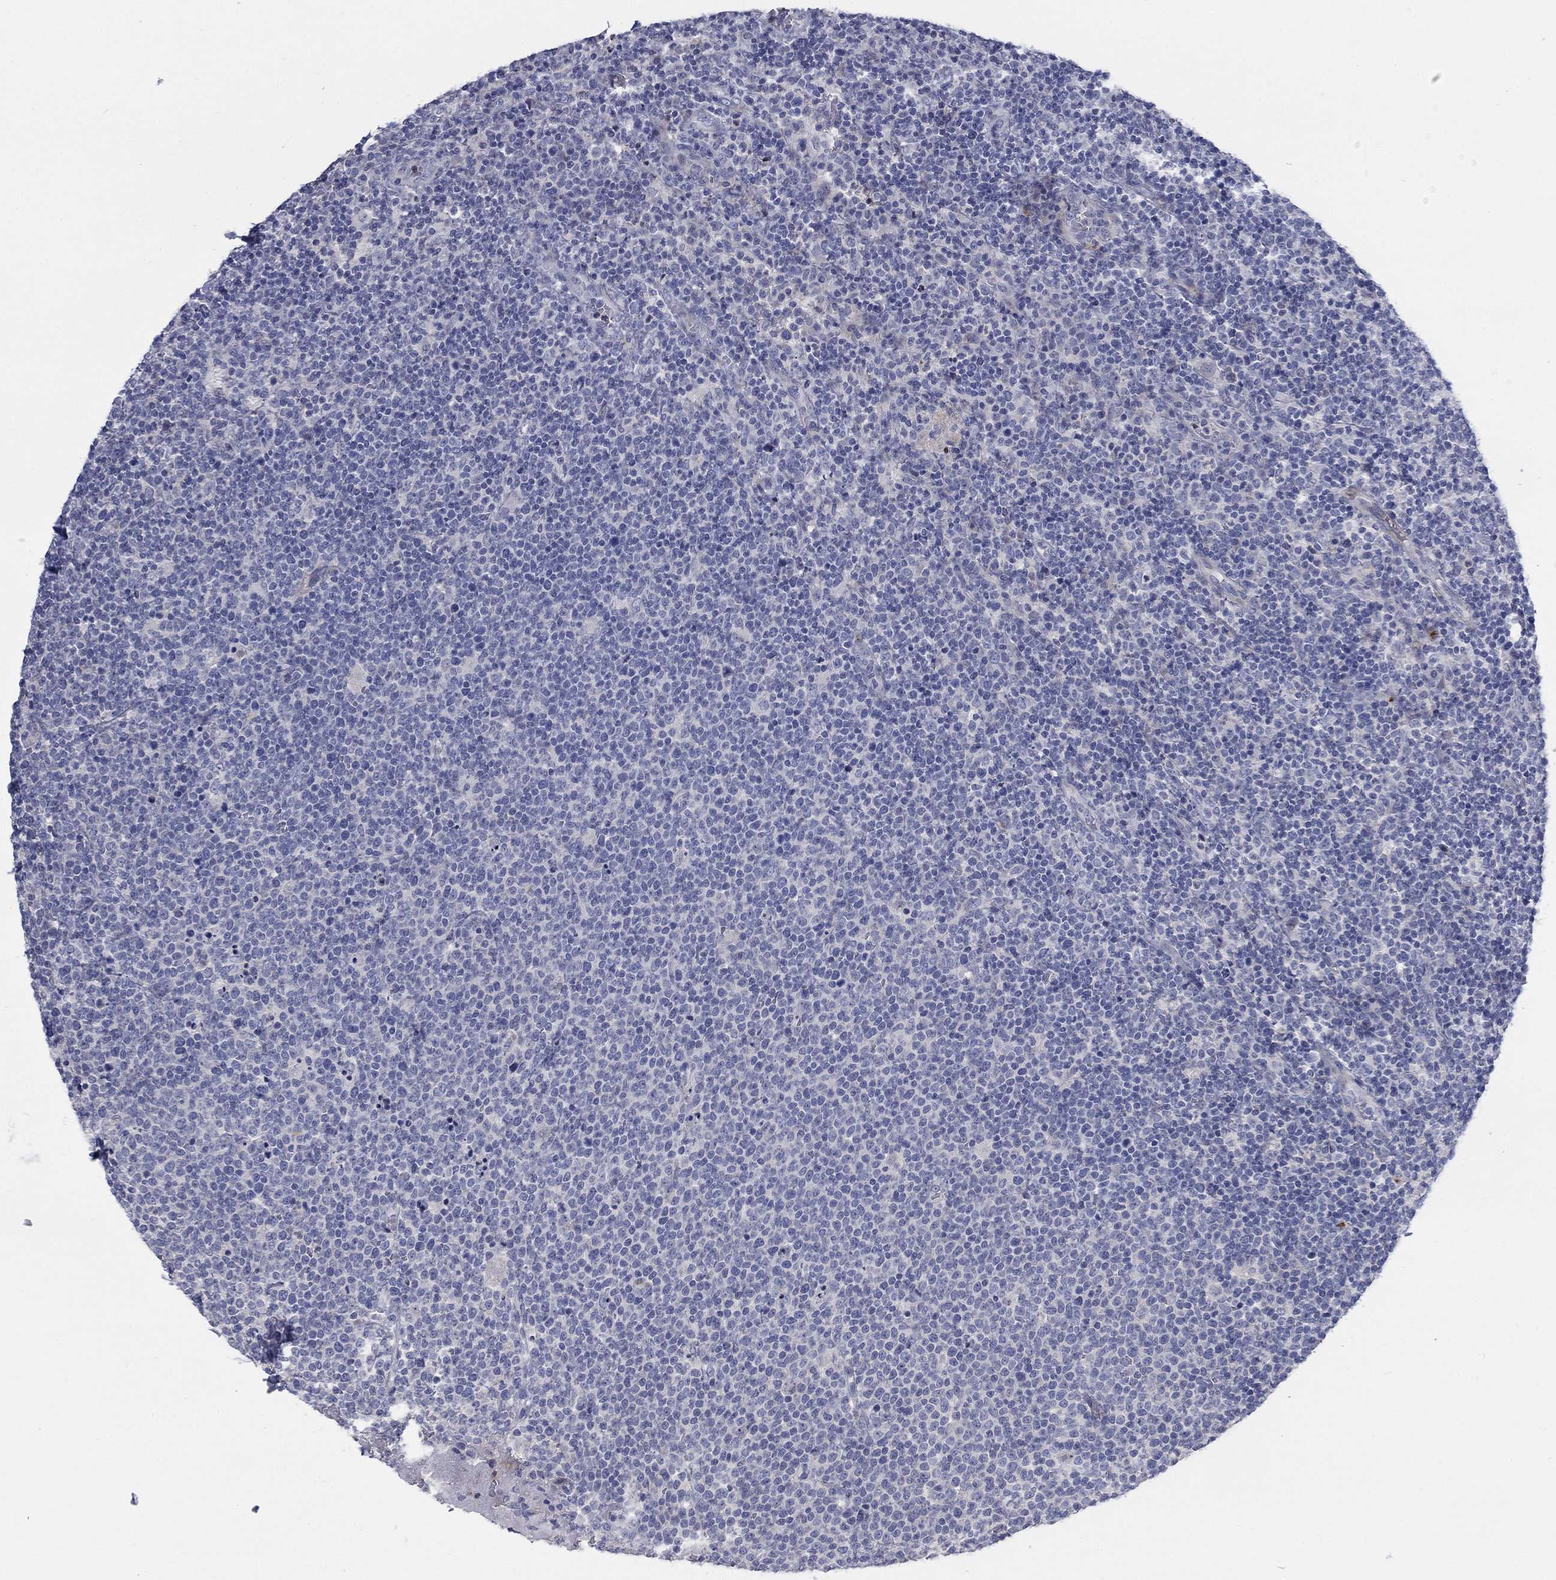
{"staining": {"intensity": "negative", "quantity": "none", "location": "none"}, "tissue": "lymphoma", "cell_type": "Tumor cells", "image_type": "cancer", "snomed": [{"axis": "morphology", "description": "Malignant lymphoma, non-Hodgkin's type, High grade"}, {"axis": "topography", "description": "Lymph node"}], "caption": "Tumor cells are negative for brown protein staining in high-grade malignant lymphoma, non-Hodgkin's type.", "gene": "TMEM249", "patient": {"sex": "male", "age": 61}}